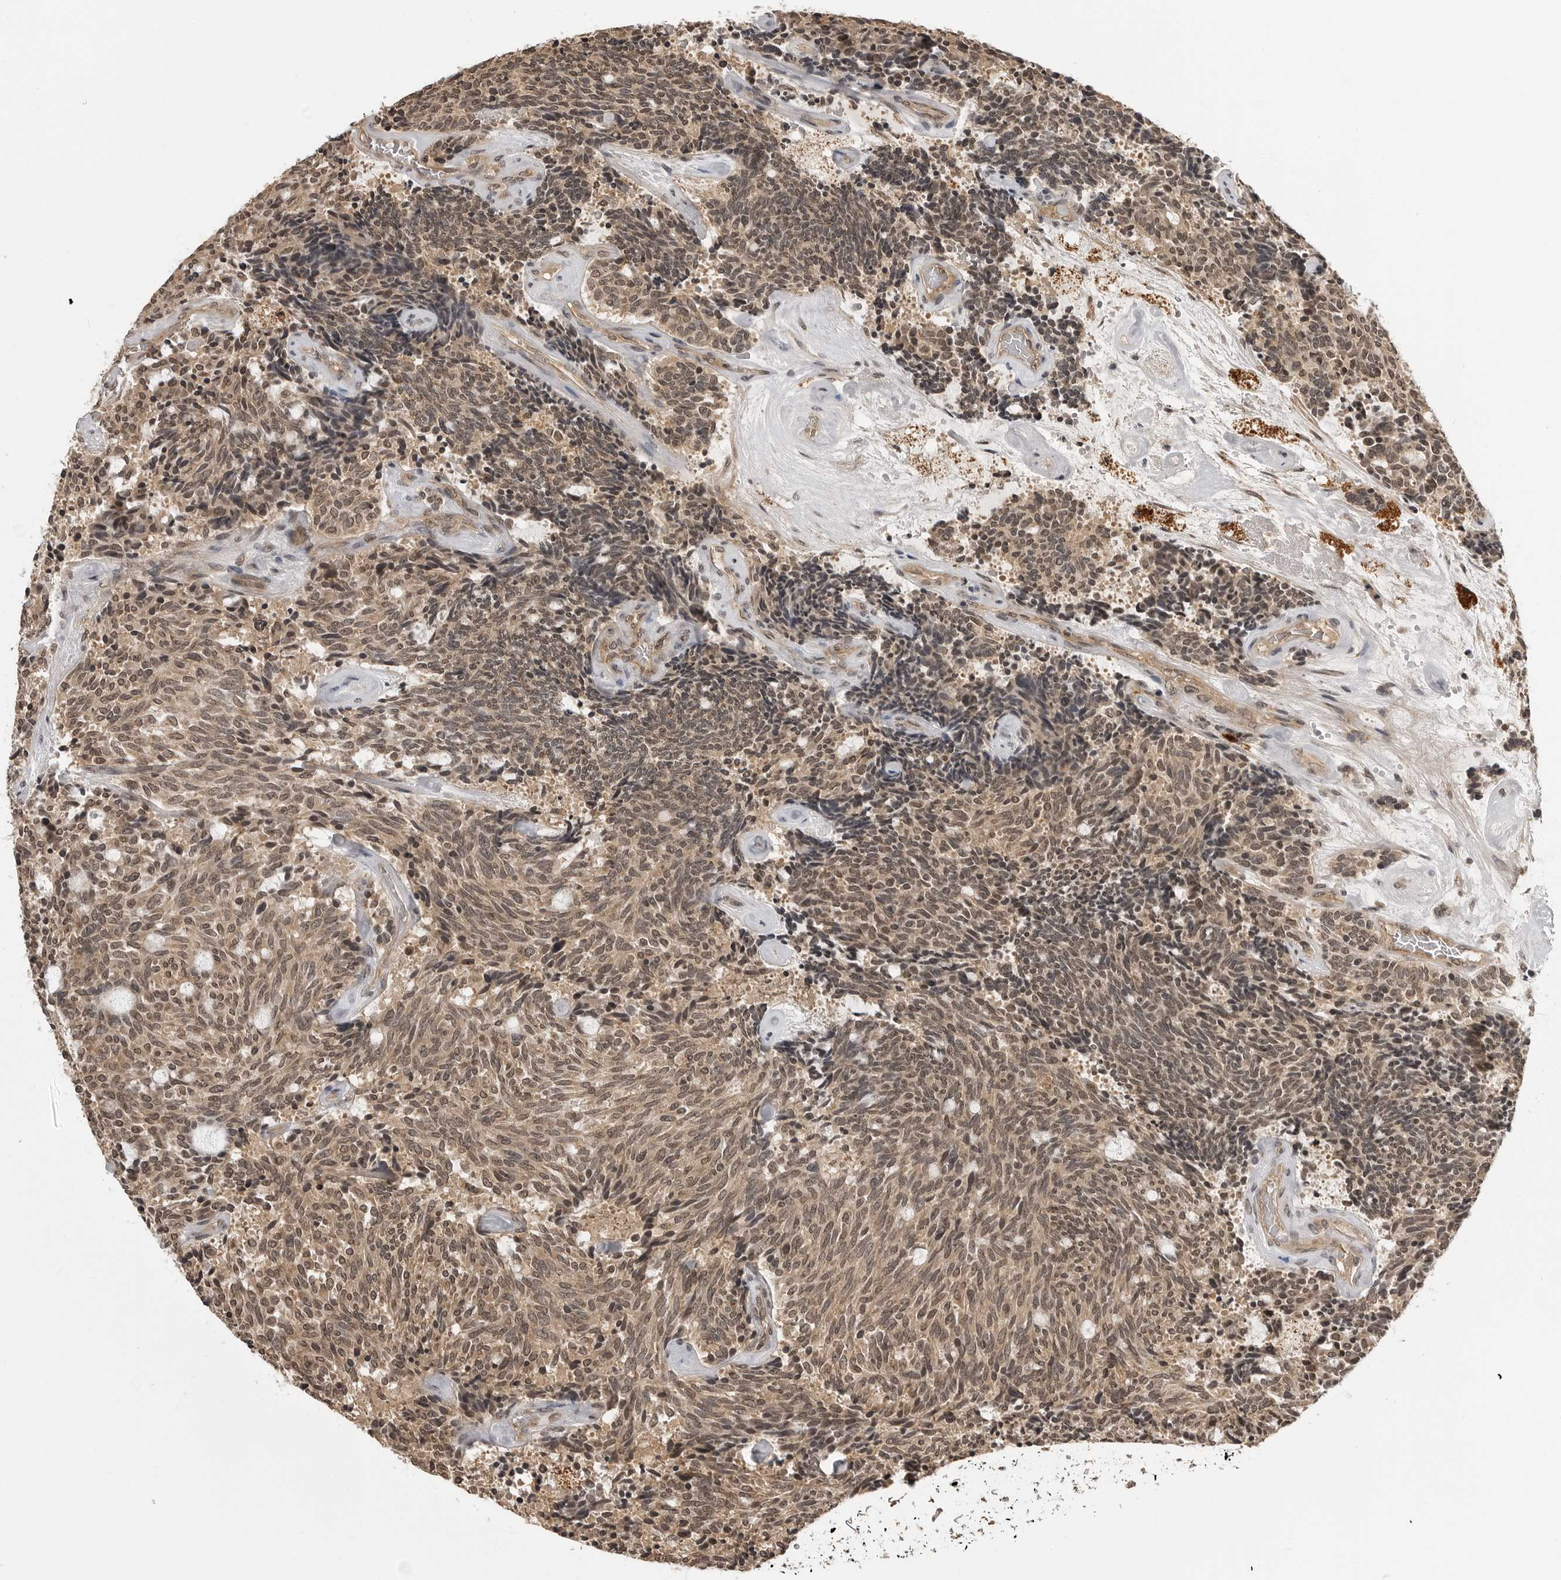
{"staining": {"intensity": "moderate", "quantity": ">75%", "location": "cytoplasmic/membranous,nuclear"}, "tissue": "carcinoid", "cell_type": "Tumor cells", "image_type": "cancer", "snomed": [{"axis": "morphology", "description": "Carcinoid, malignant, NOS"}, {"axis": "topography", "description": "Pancreas"}], "caption": "Human carcinoid stained with a brown dye exhibits moderate cytoplasmic/membranous and nuclear positive positivity in about >75% of tumor cells.", "gene": "IL24", "patient": {"sex": "female", "age": 54}}